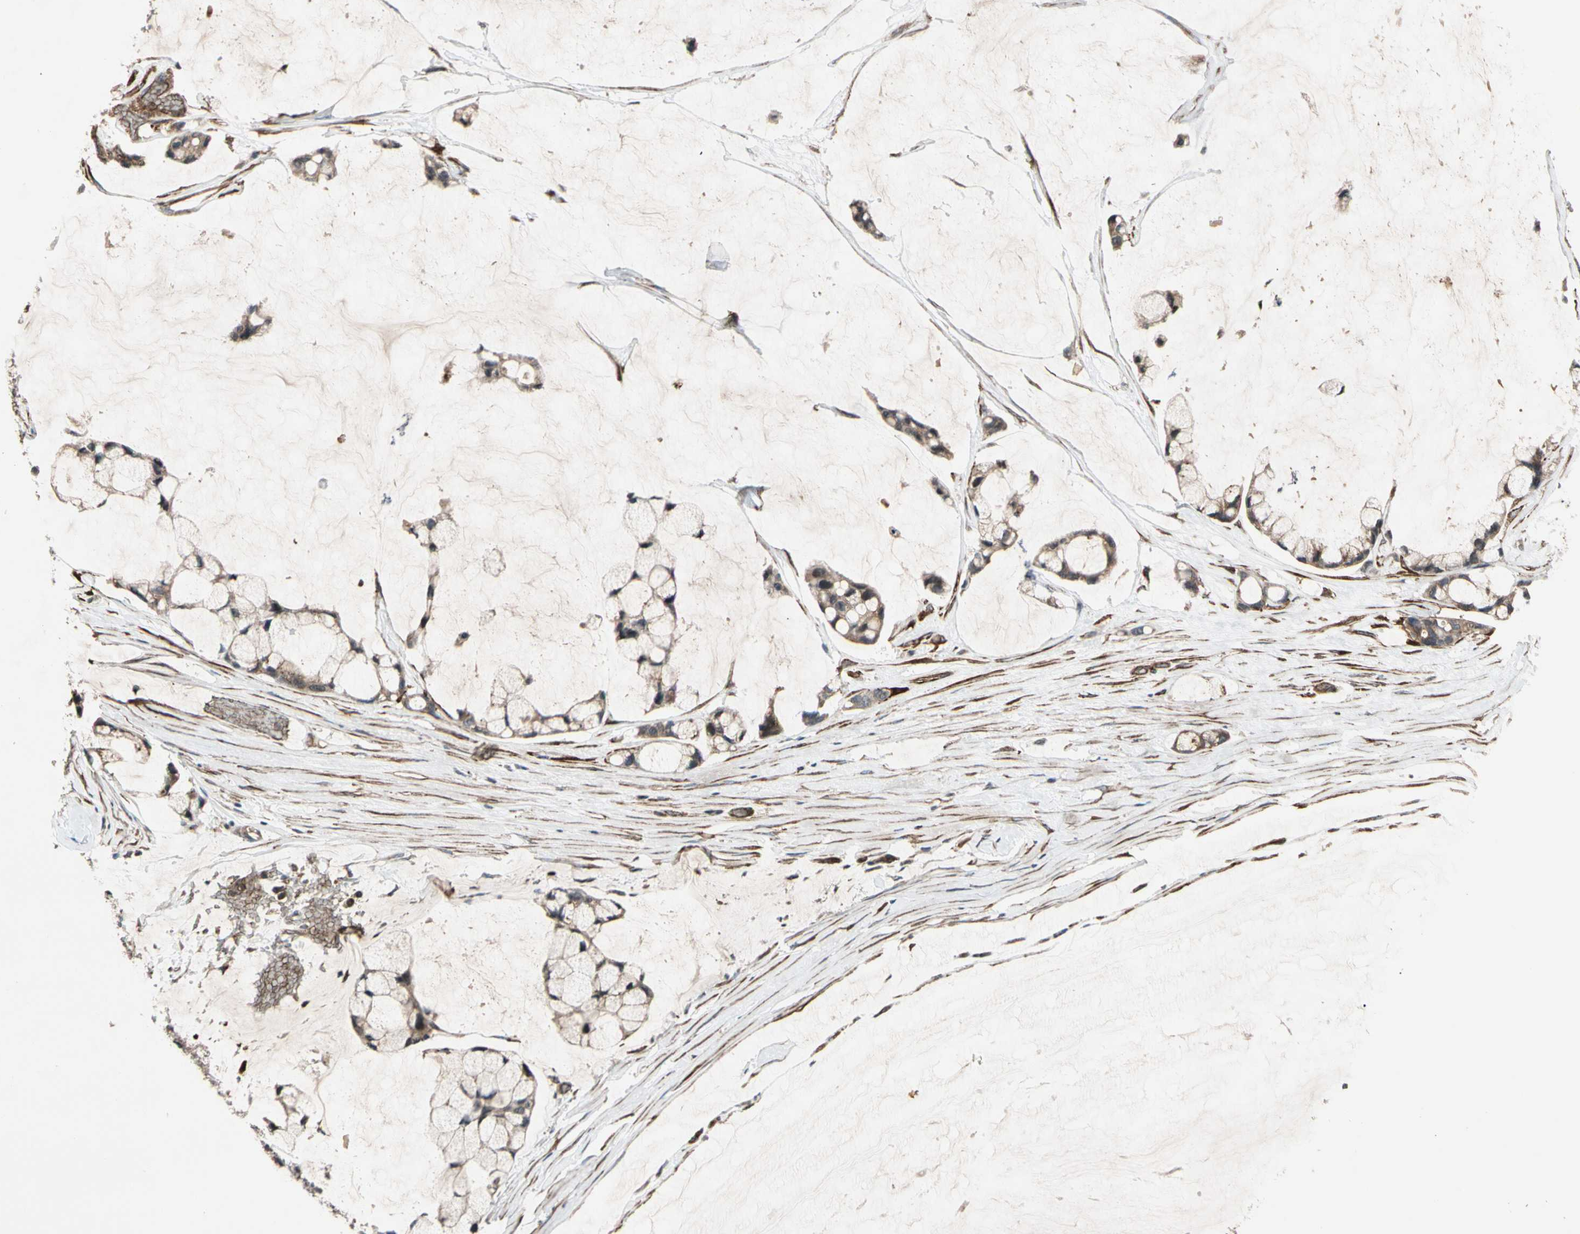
{"staining": {"intensity": "moderate", "quantity": ">75%", "location": "cytoplasmic/membranous"}, "tissue": "ovarian cancer", "cell_type": "Tumor cells", "image_type": "cancer", "snomed": [{"axis": "morphology", "description": "Cystadenocarcinoma, mucinous, NOS"}, {"axis": "topography", "description": "Ovary"}], "caption": "IHC histopathology image of neoplastic tissue: human ovarian cancer (mucinous cystadenocarcinoma) stained using immunohistochemistry (IHC) reveals medium levels of moderate protein expression localized specifically in the cytoplasmic/membranous of tumor cells, appearing as a cytoplasmic/membranous brown color.", "gene": "GCK", "patient": {"sex": "female", "age": 39}}